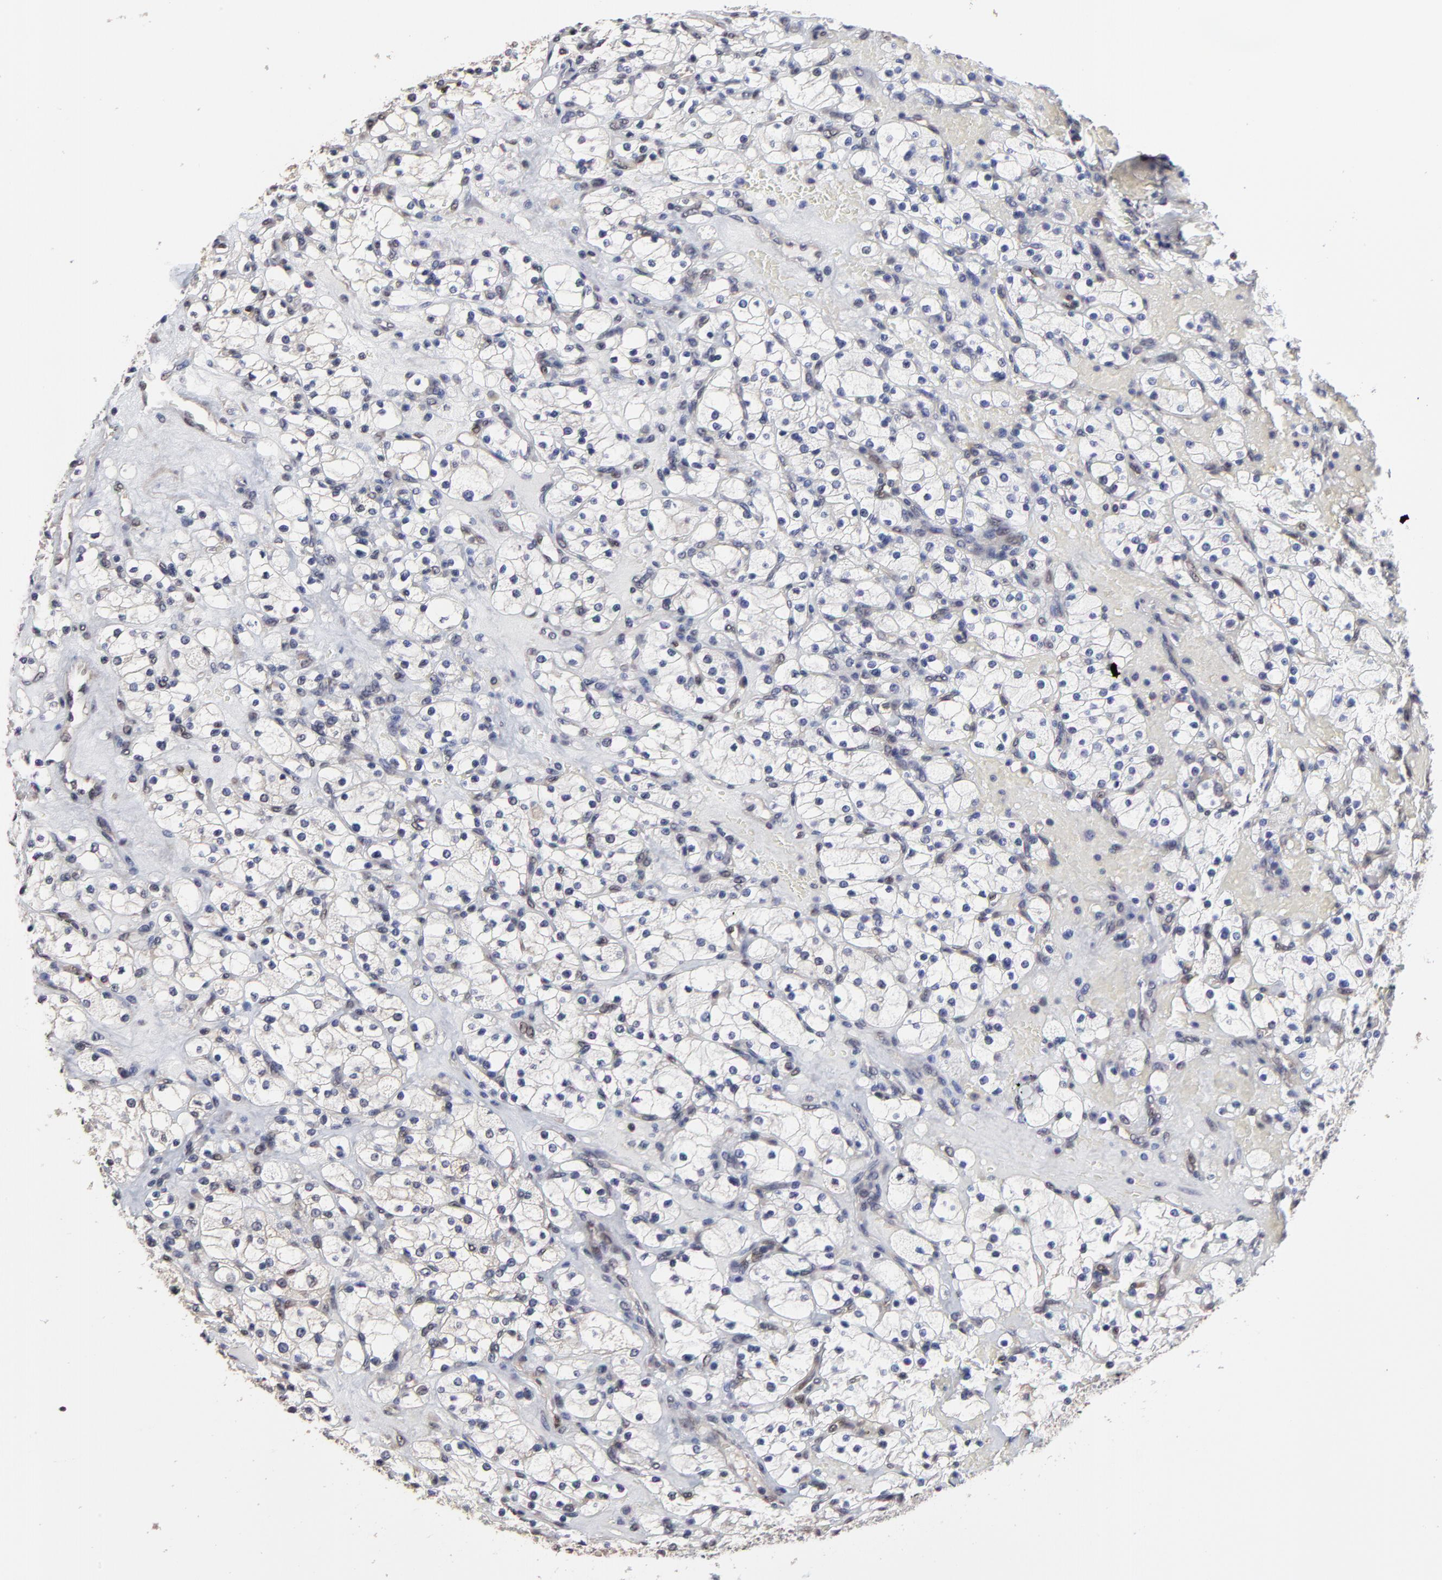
{"staining": {"intensity": "negative", "quantity": "none", "location": "none"}, "tissue": "renal cancer", "cell_type": "Tumor cells", "image_type": "cancer", "snomed": [{"axis": "morphology", "description": "Adenocarcinoma, NOS"}, {"axis": "topography", "description": "Kidney"}], "caption": "Immunohistochemical staining of human adenocarcinoma (renal) displays no significant staining in tumor cells.", "gene": "CCT2", "patient": {"sex": "female", "age": 83}}